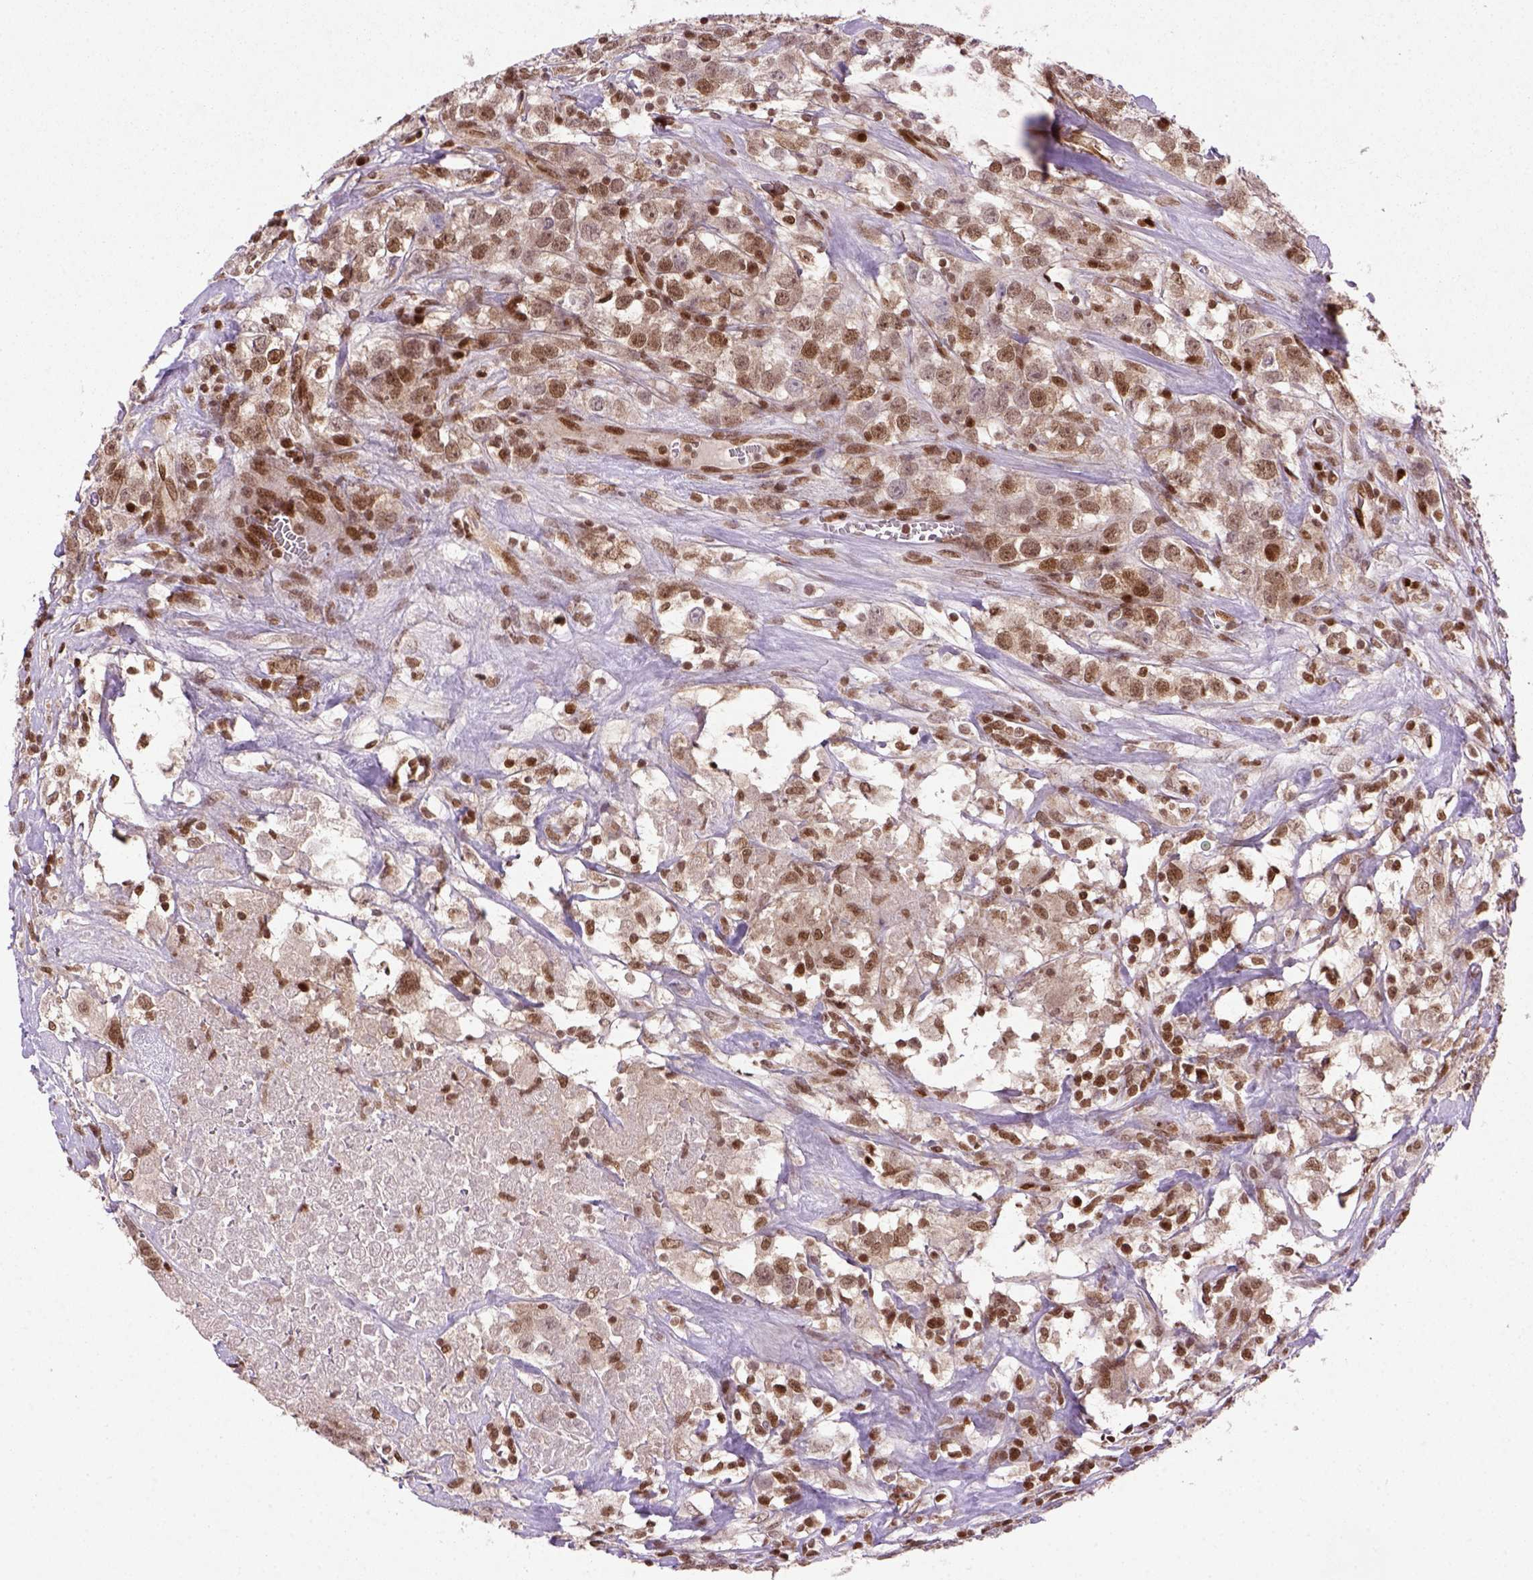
{"staining": {"intensity": "moderate", "quantity": ">75%", "location": "nuclear"}, "tissue": "testis cancer", "cell_type": "Tumor cells", "image_type": "cancer", "snomed": [{"axis": "morphology", "description": "Seminoma, NOS"}, {"axis": "topography", "description": "Testis"}], "caption": "An image showing moderate nuclear positivity in approximately >75% of tumor cells in testis cancer (seminoma), as visualized by brown immunohistochemical staining.", "gene": "MGMT", "patient": {"sex": "male", "age": 59}}